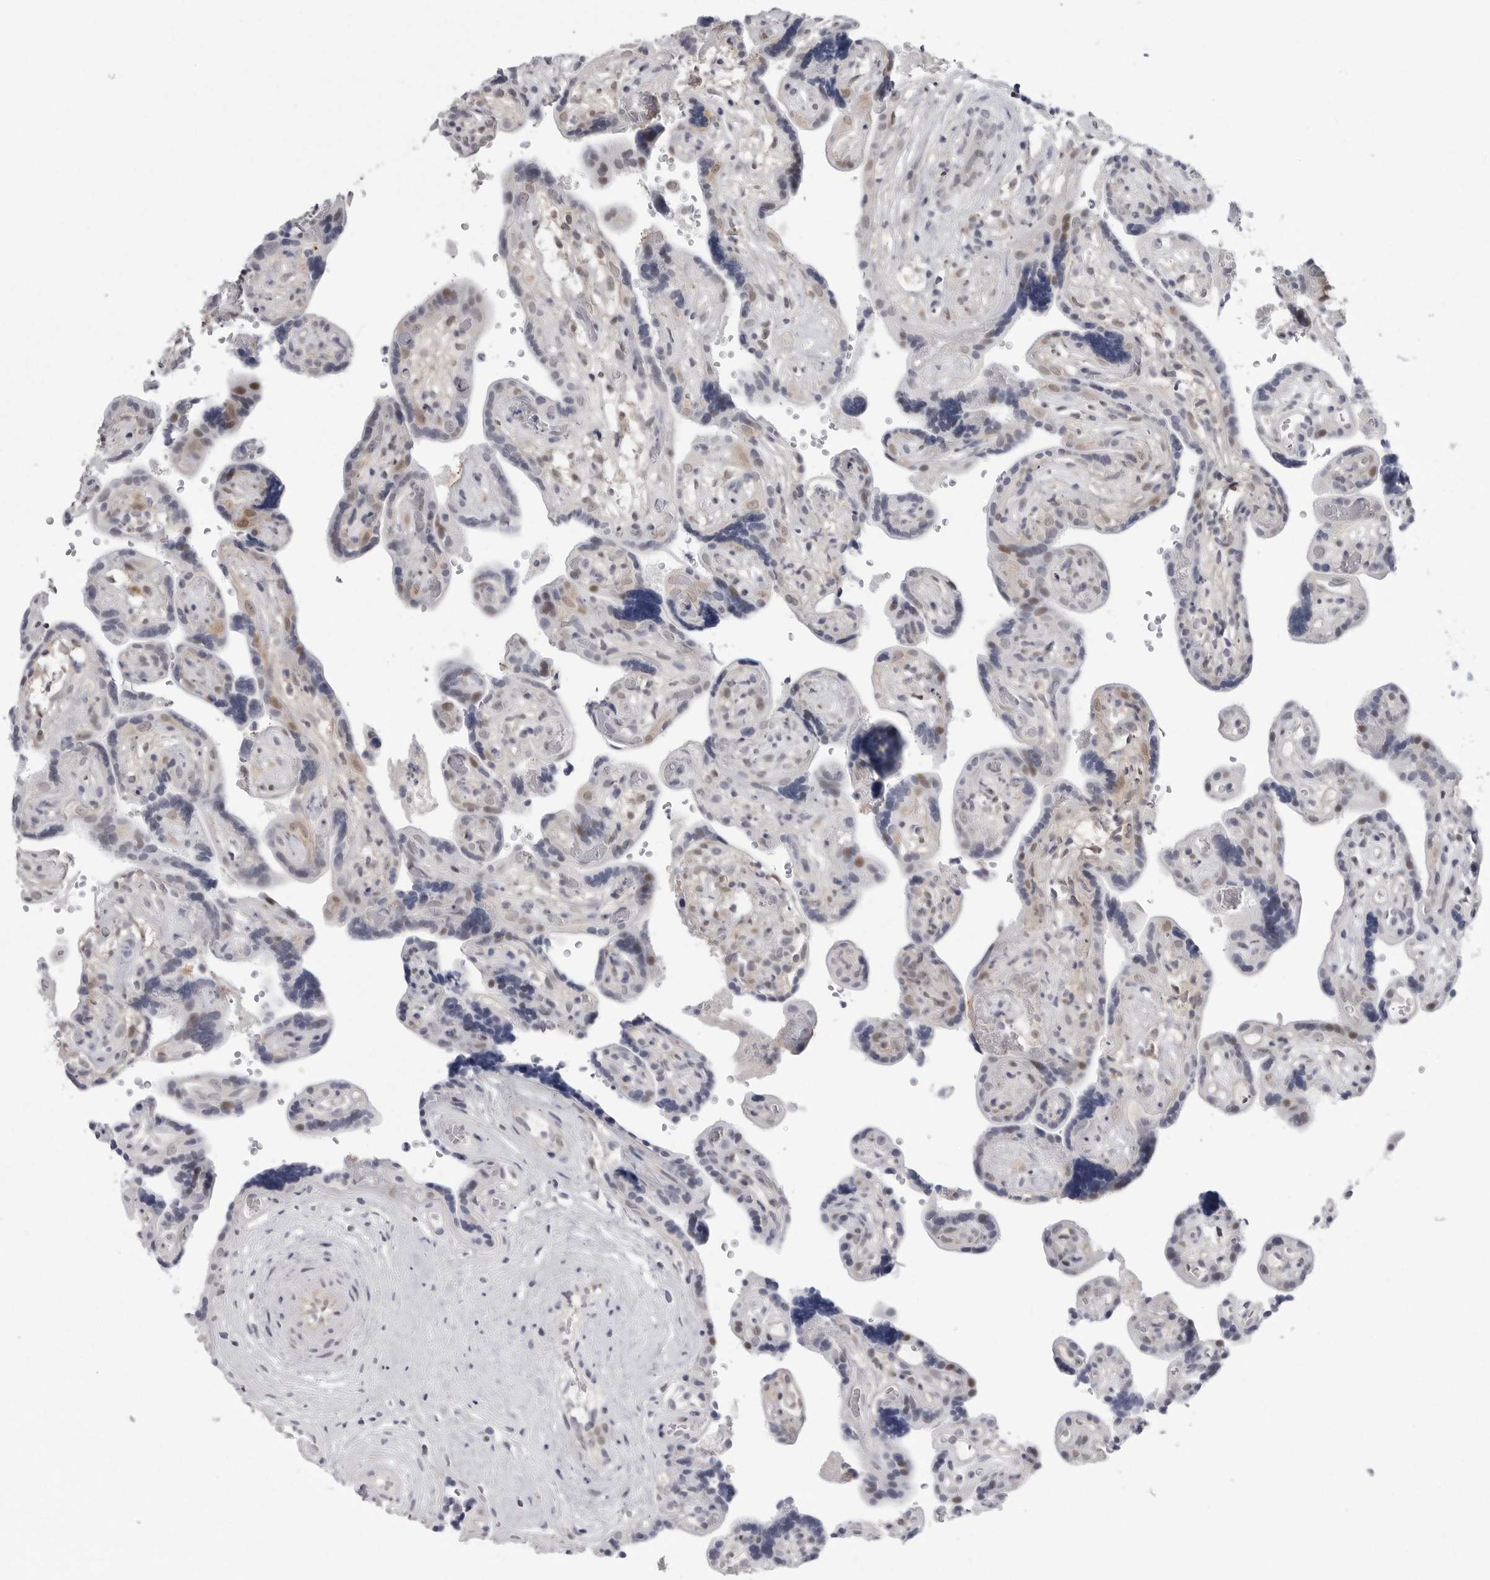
{"staining": {"intensity": "moderate", "quantity": "<25%", "location": "cytoplasmic/membranous,nuclear"}, "tissue": "placenta", "cell_type": "Decidual cells", "image_type": "normal", "snomed": [{"axis": "morphology", "description": "Normal tissue, NOS"}, {"axis": "topography", "description": "Placenta"}], "caption": "Moderate cytoplasmic/membranous,nuclear staining is identified in approximately <25% of decidual cells in benign placenta.", "gene": "PNPO", "patient": {"sex": "female", "age": 30}}